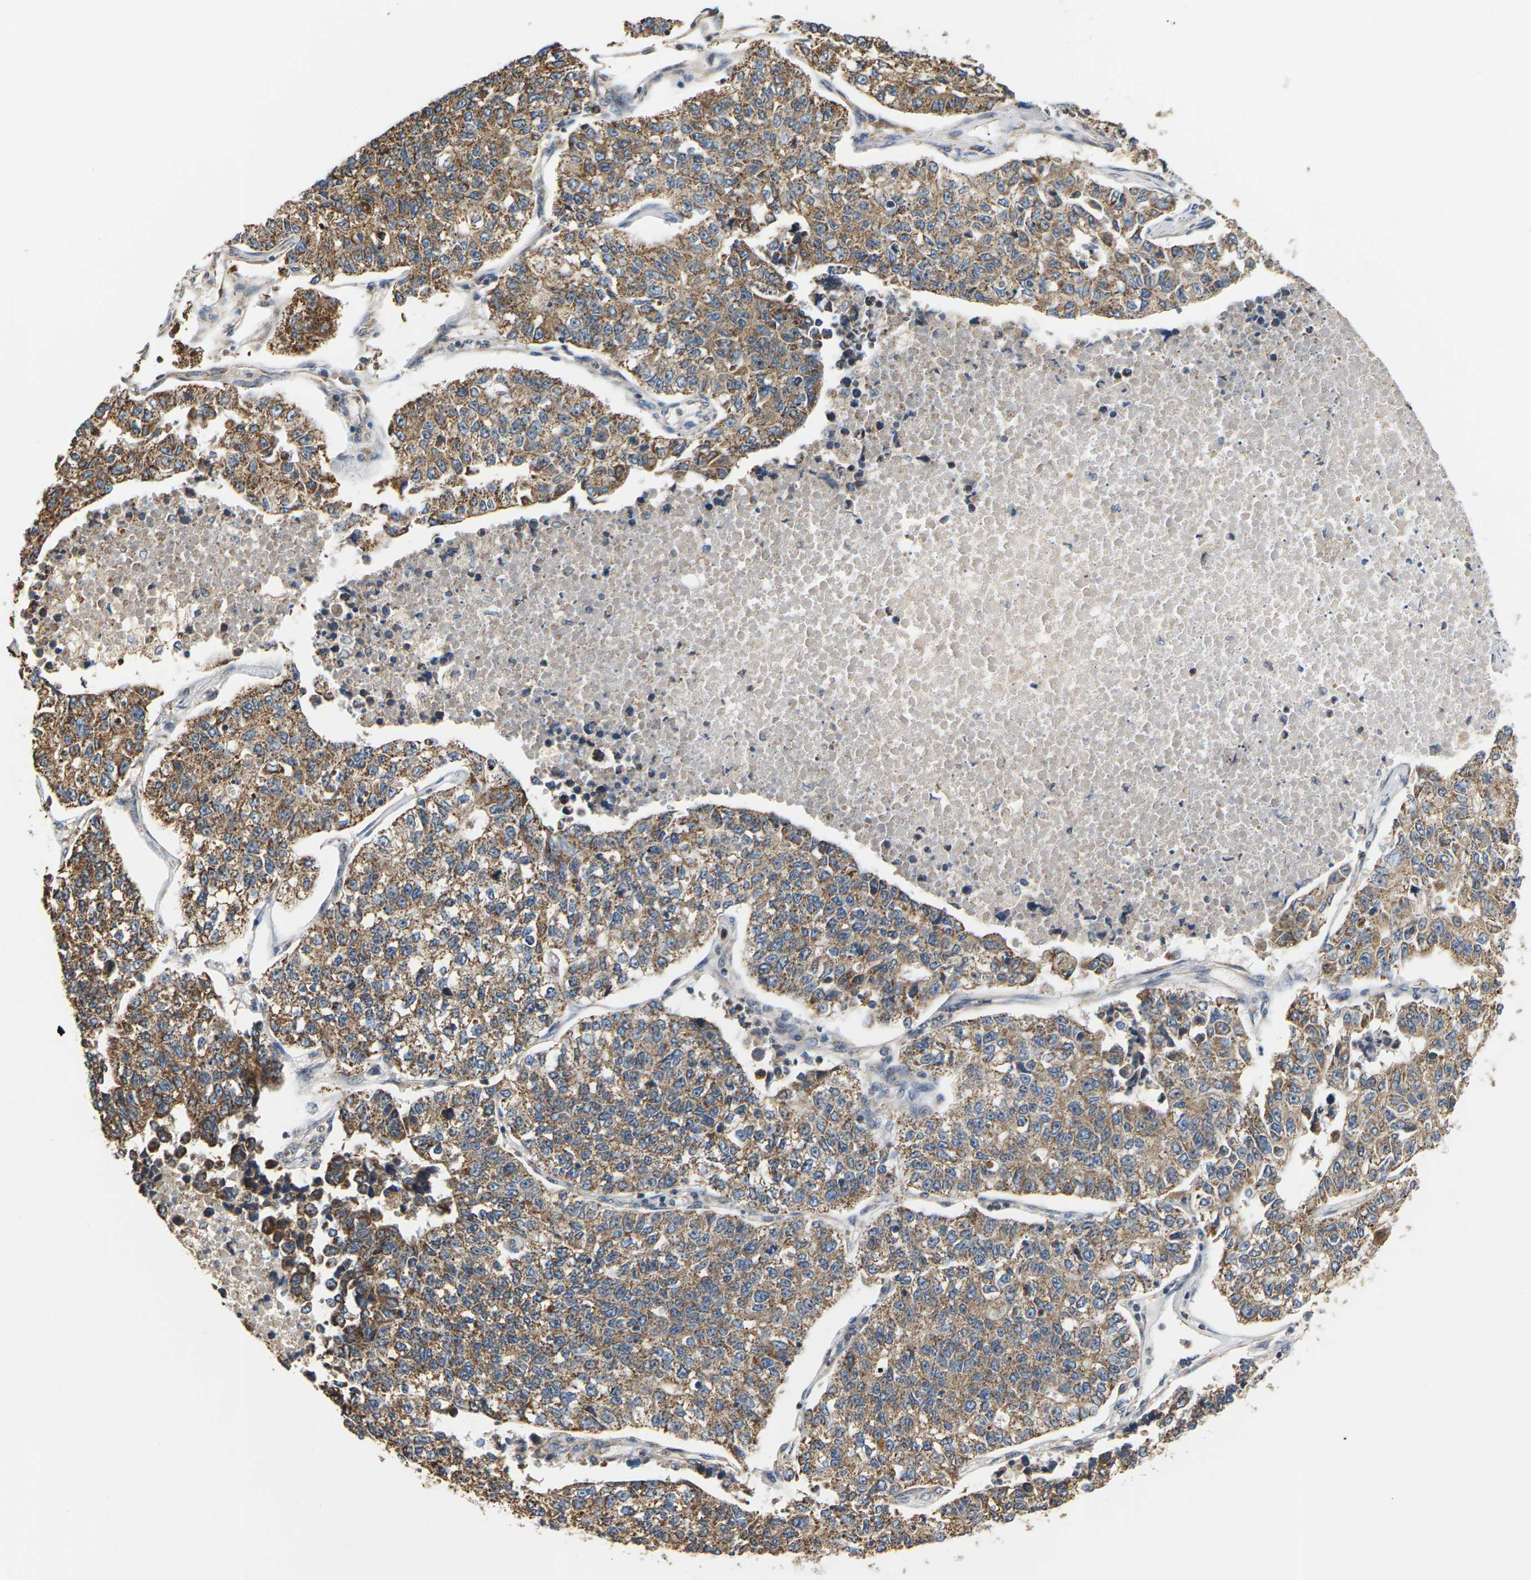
{"staining": {"intensity": "moderate", "quantity": ">75%", "location": "cytoplasmic/membranous"}, "tissue": "lung cancer", "cell_type": "Tumor cells", "image_type": "cancer", "snomed": [{"axis": "morphology", "description": "Adenocarcinoma, NOS"}, {"axis": "topography", "description": "Lung"}], "caption": "This micrograph shows adenocarcinoma (lung) stained with immunohistochemistry to label a protein in brown. The cytoplasmic/membranous of tumor cells show moderate positivity for the protein. Nuclei are counter-stained blue.", "gene": "PCDHB4", "patient": {"sex": "male", "age": 49}}